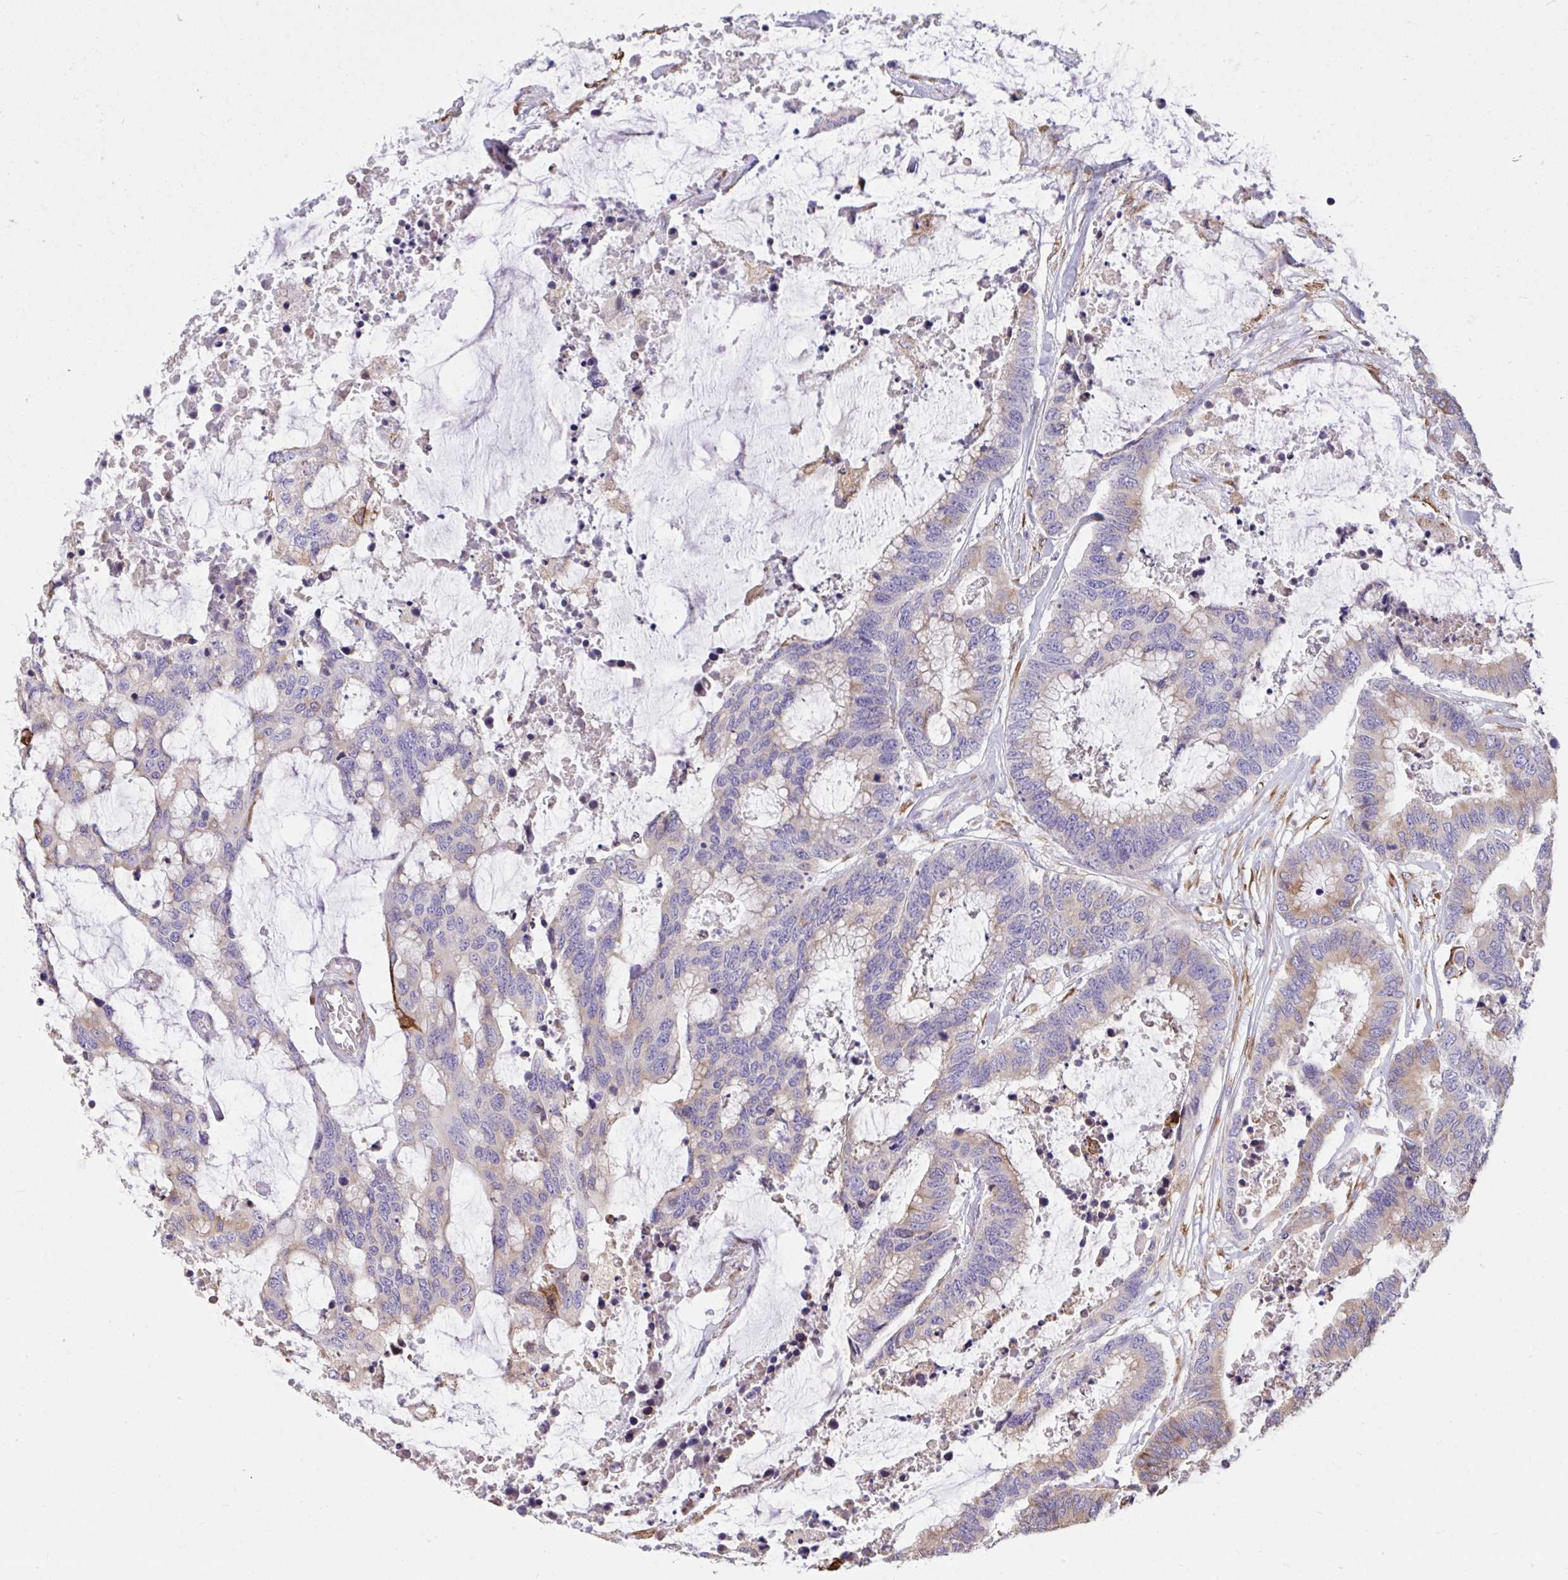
{"staining": {"intensity": "weak", "quantity": "25%-75%", "location": "cytoplasmic/membranous"}, "tissue": "colorectal cancer", "cell_type": "Tumor cells", "image_type": "cancer", "snomed": [{"axis": "morphology", "description": "Adenocarcinoma, NOS"}, {"axis": "topography", "description": "Rectum"}], "caption": "A photomicrograph of colorectal cancer (adenocarcinoma) stained for a protein demonstrates weak cytoplasmic/membranous brown staining in tumor cells.", "gene": "ASPH", "patient": {"sex": "female", "age": 59}}